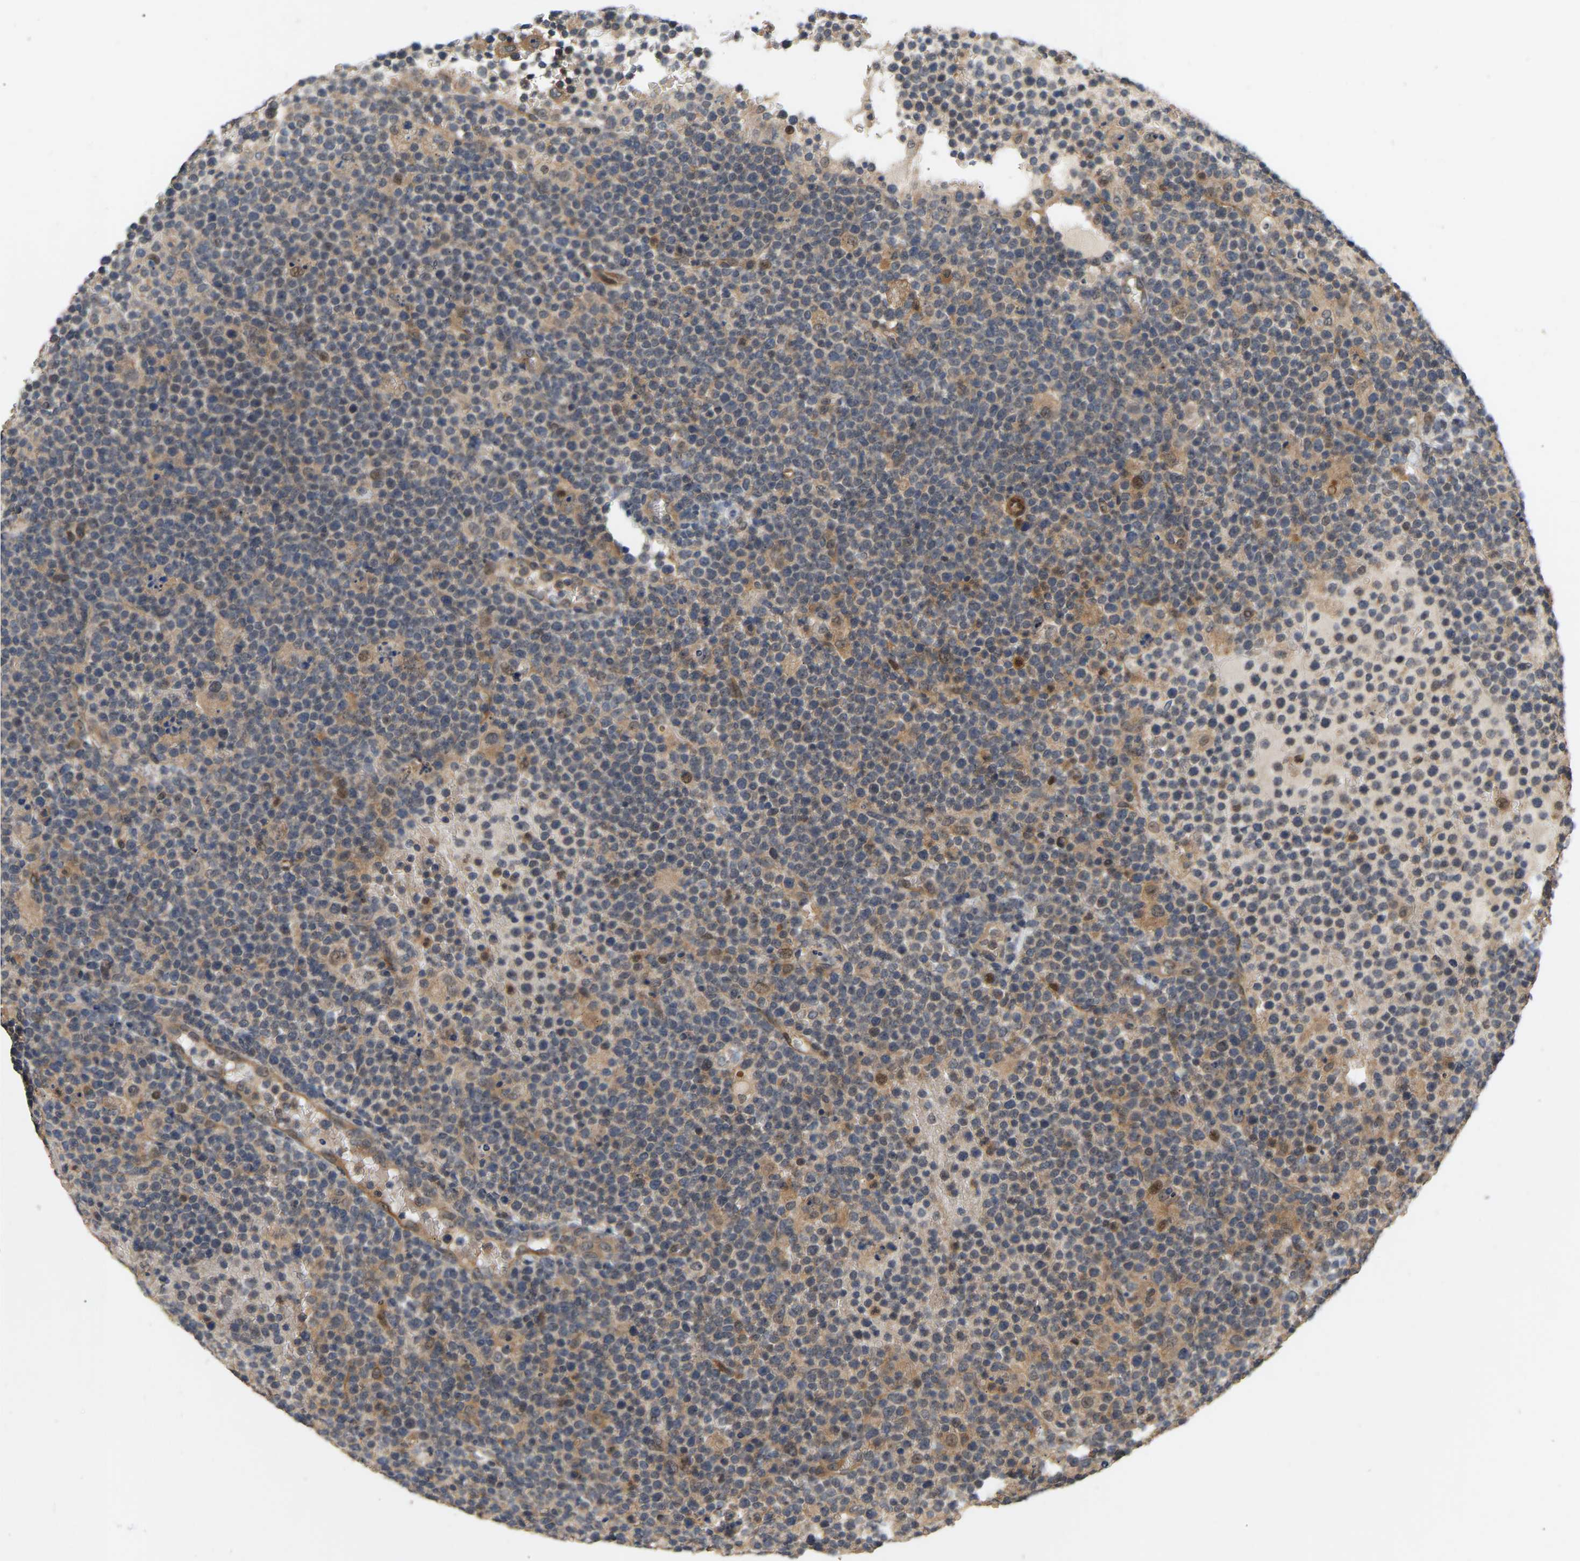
{"staining": {"intensity": "weak", "quantity": "<25%", "location": "cytoplasmic/membranous"}, "tissue": "lymphoma", "cell_type": "Tumor cells", "image_type": "cancer", "snomed": [{"axis": "morphology", "description": "Malignant lymphoma, non-Hodgkin's type, High grade"}, {"axis": "topography", "description": "Lymph node"}], "caption": "Lymphoma was stained to show a protein in brown. There is no significant positivity in tumor cells.", "gene": "LIMK2", "patient": {"sex": "male", "age": 61}}